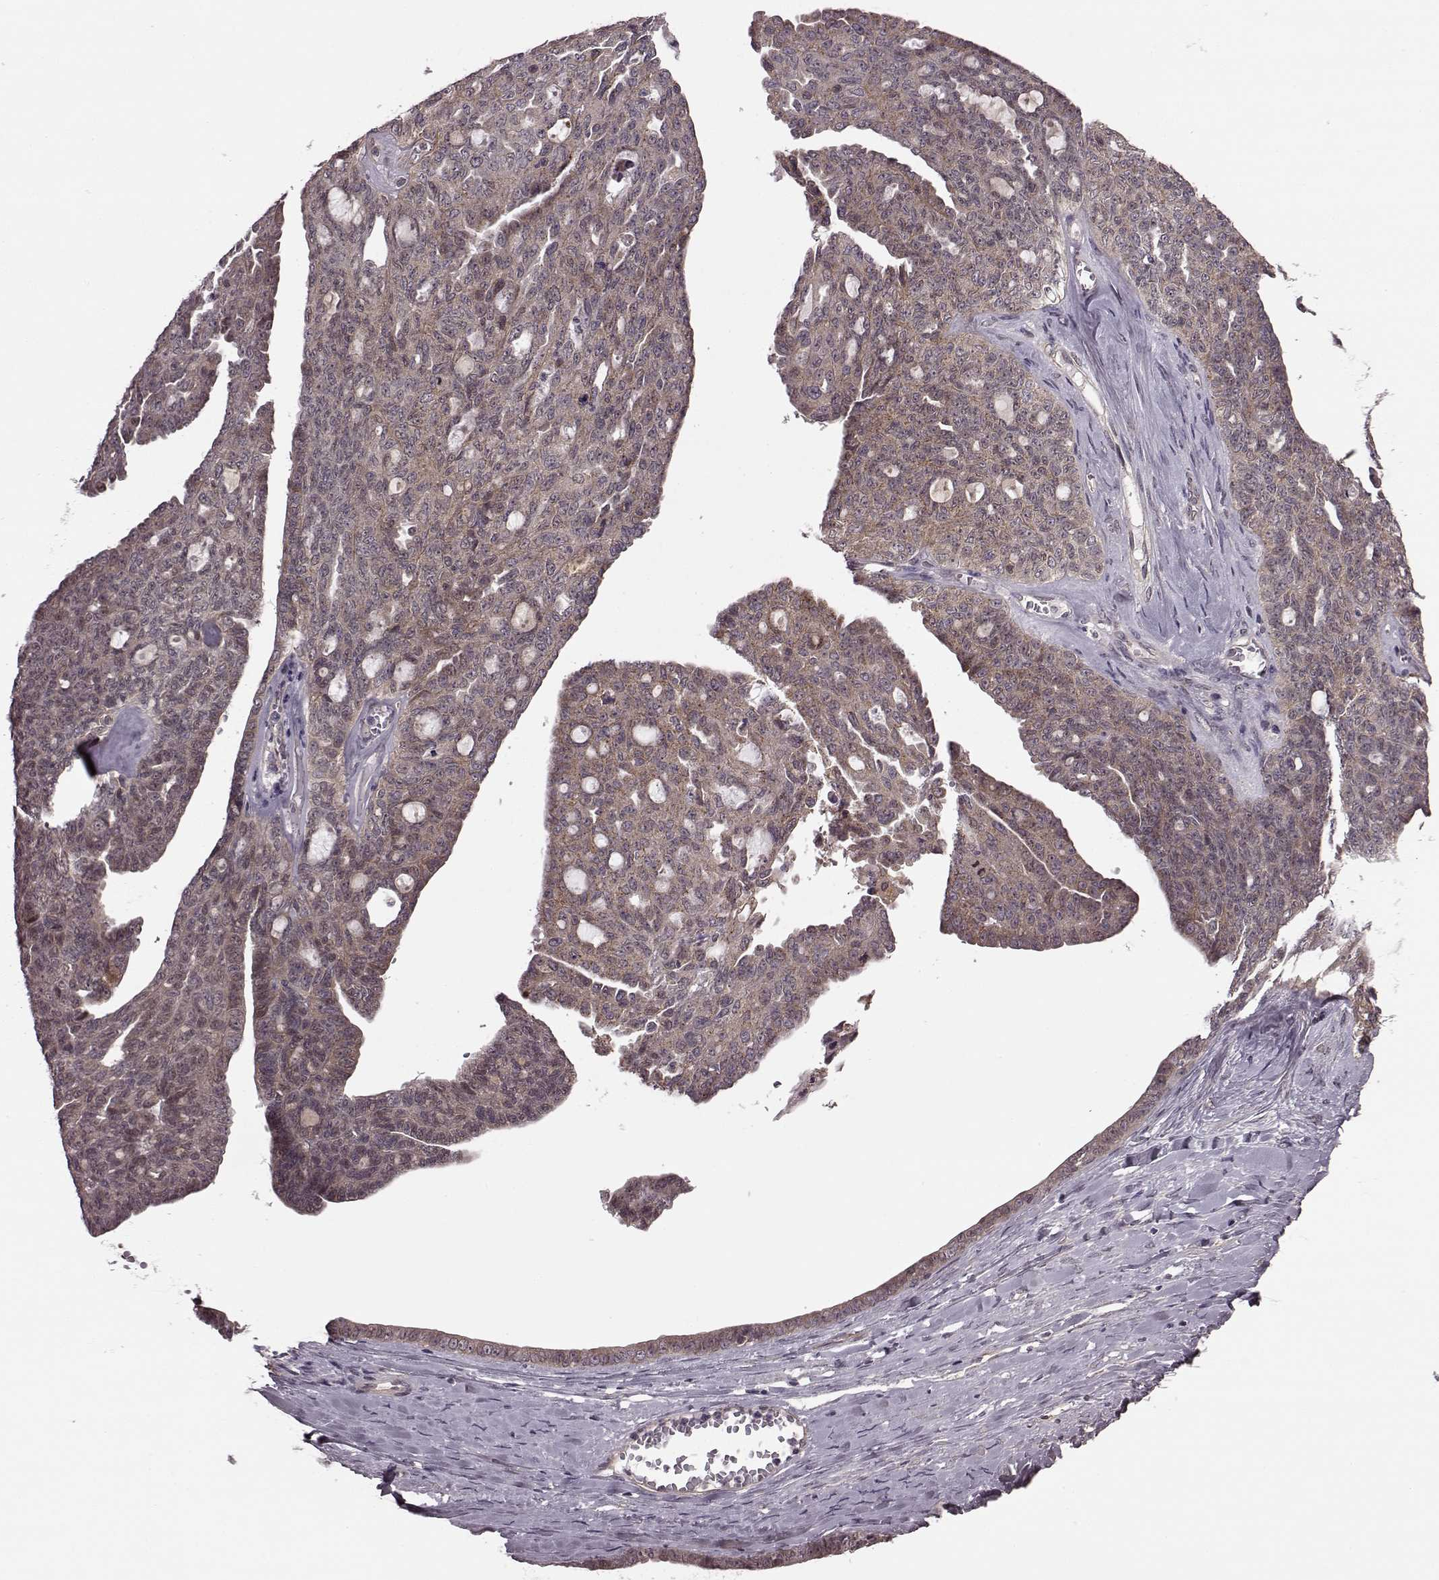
{"staining": {"intensity": "moderate", "quantity": ">75%", "location": "cytoplasmic/membranous"}, "tissue": "ovarian cancer", "cell_type": "Tumor cells", "image_type": "cancer", "snomed": [{"axis": "morphology", "description": "Cystadenocarcinoma, serous, NOS"}, {"axis": "topography", "description": "Ovary"}], "caption": "The image displays a brown stain indicating the presence of a protein in the cytoplasmic/membranous of tumor cells in ovarian serous cystadenocarcinoma.", "gene": "FNIP2", "patient": {"sex": "female", "age": 71}}